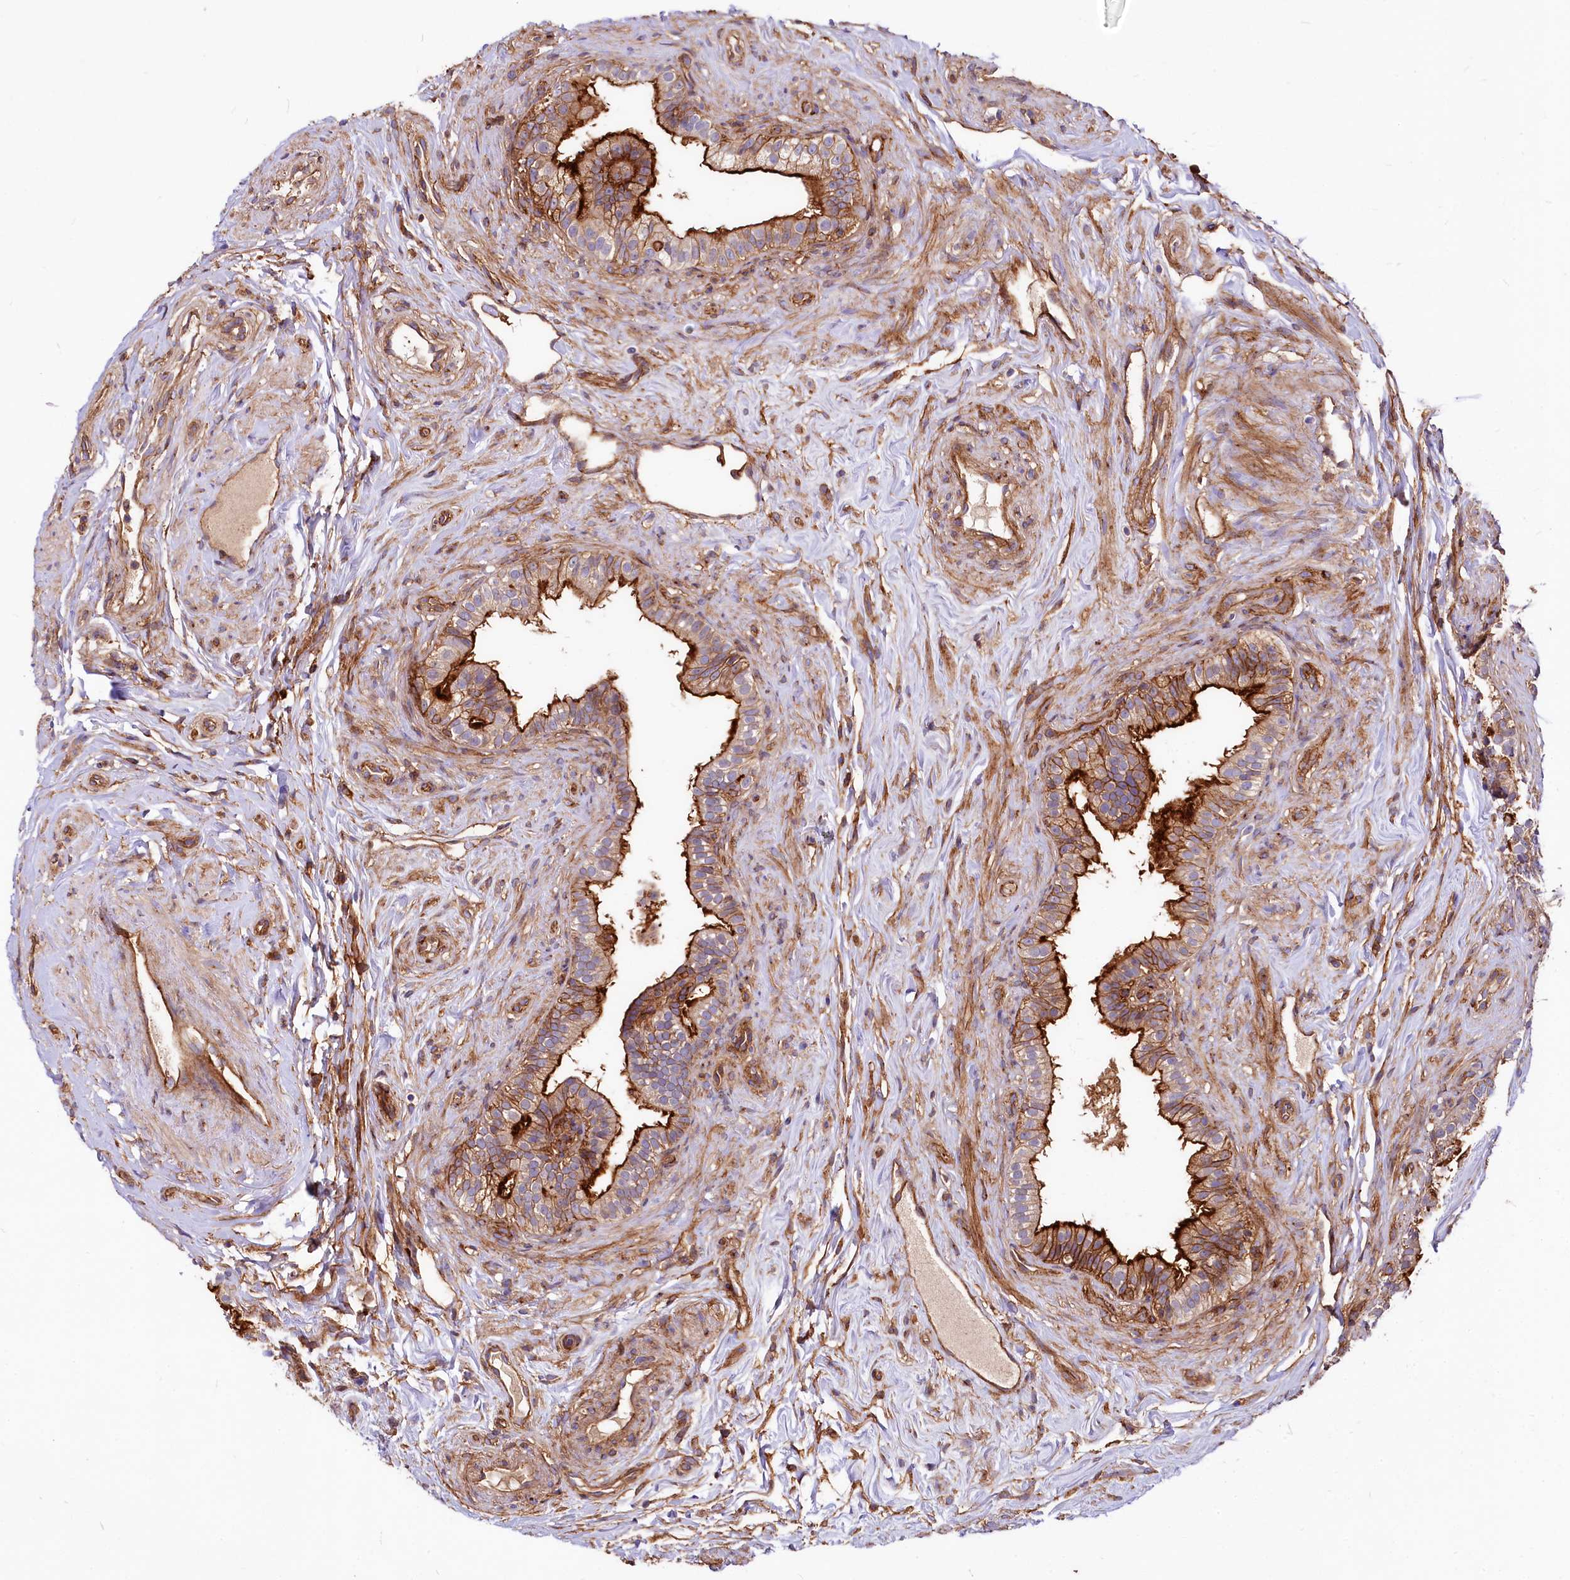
{"staining": {"intensity": "strong", "quantity": "25%-75%", "location": "cytoplasmic/membranous"}, "tissue": "epididymis", "cell_type": "Glandular cells", "image_type": "normal", "snomed": [{"axis": "morphology", "description": "Normal tissue, NOS"}, {"axis": "topography", "description": "Epididymis"}], "caption": "Normal epididymis demonstrates strong cytoplasmic/membranous staining in about 25%-75% of glandular cells, visualized by immunohistochemistry. Ihc stains the protein of interest in brown and the nuclei are stained blue.", "gene": "ANO6", "patient": {"sex": "male", "age": 84}}